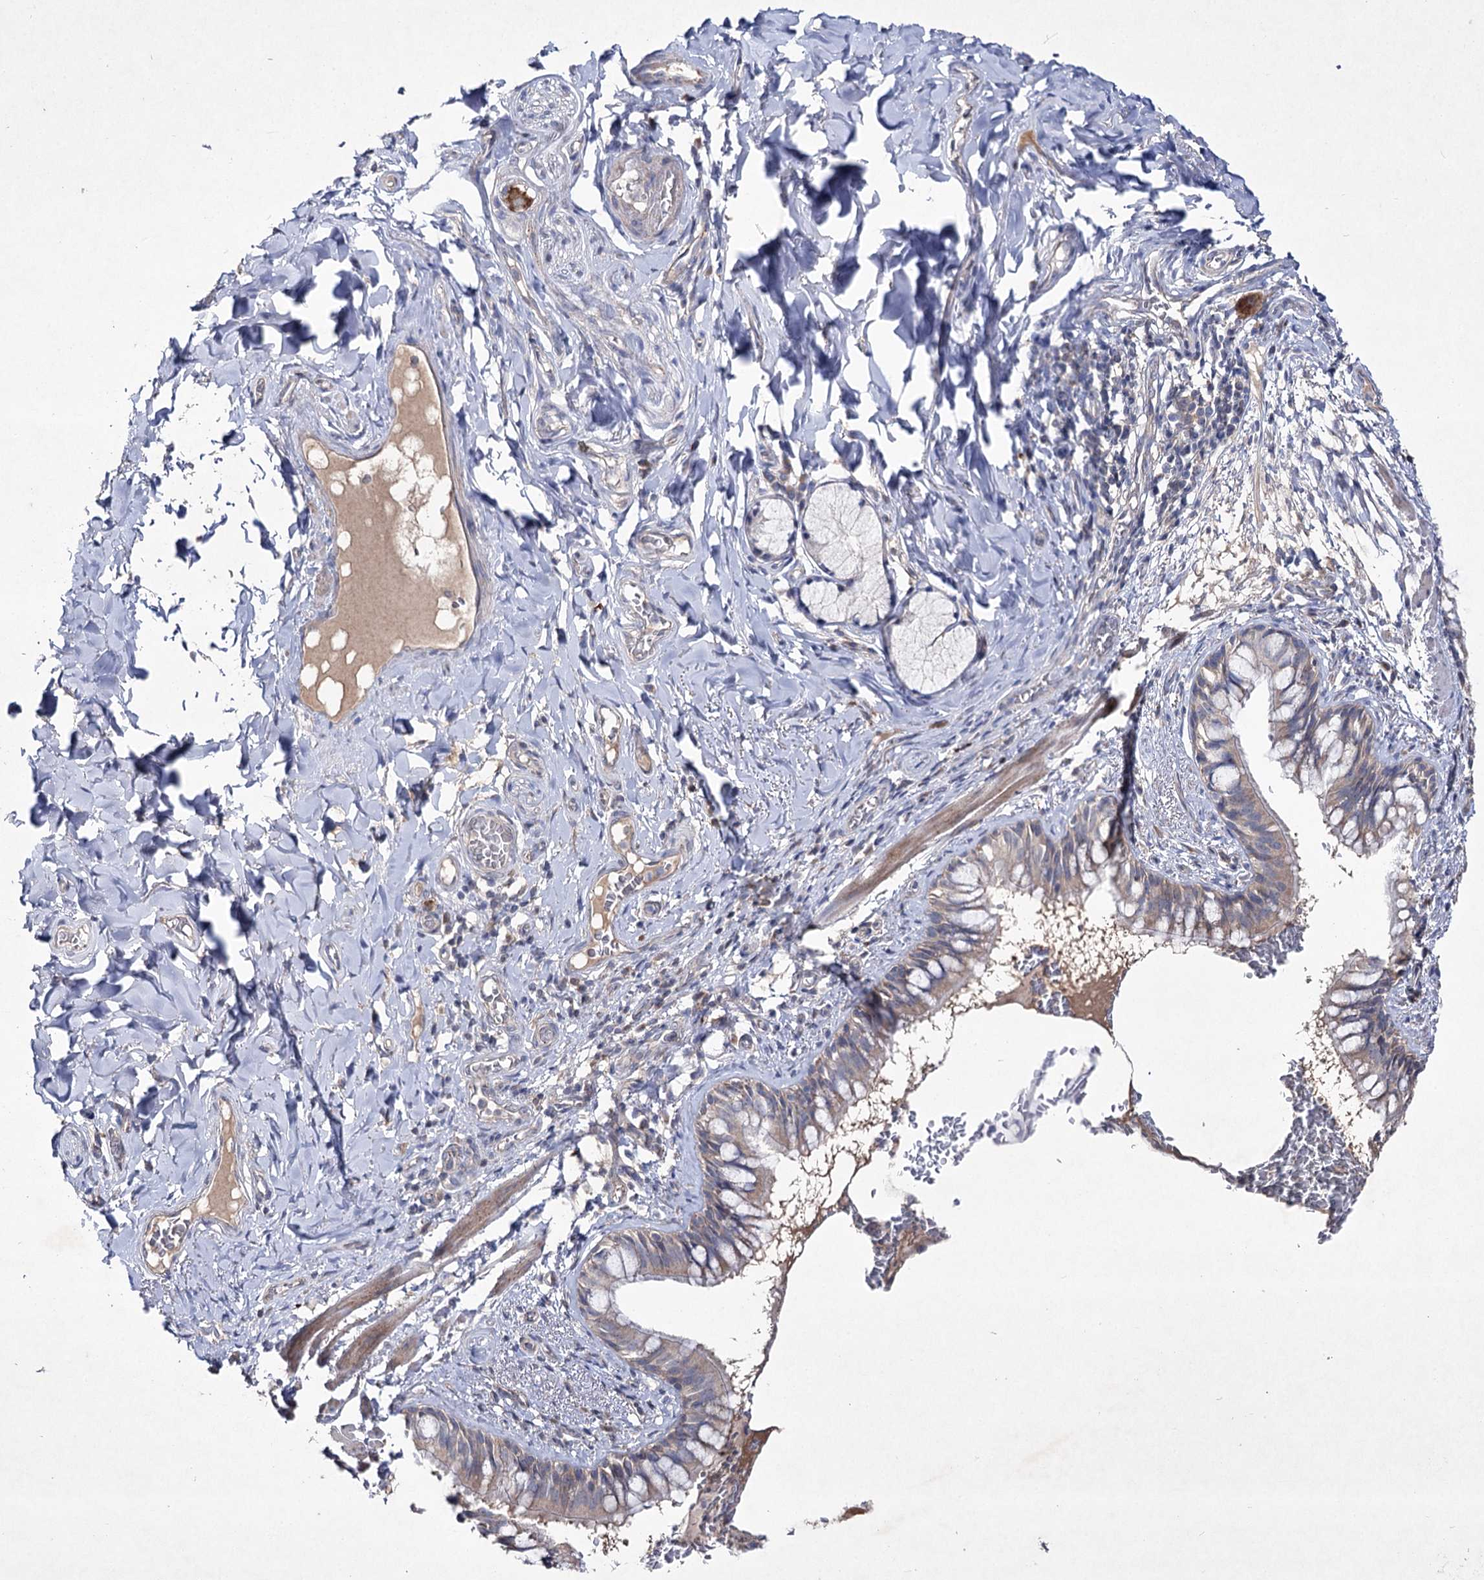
{"staining": {"intensity": "weak", "quantity": "<25%", "location": "cytoplasmic/membranous"}, "tissue": "bronchus", "cell_type": "Respiratory epithelial cells", "image_type": "normal", "snomed": [{"axis": "morphology", "description": "Normal tissue, NOS"}, {"axis": "topography", "description": "Cartilage tissue"}, {"axis": "topography", "description": "Bronchus"}], "caption": "IHC of benign bronchus exhibits no expression in respiratory epithelial cells. (DAB (3,3'-diaminobenzidine) immunohistochemistry (IHC), high magnification).", "gene": "SEMA4G", "patient": {"sex": "female", "age": 36}}